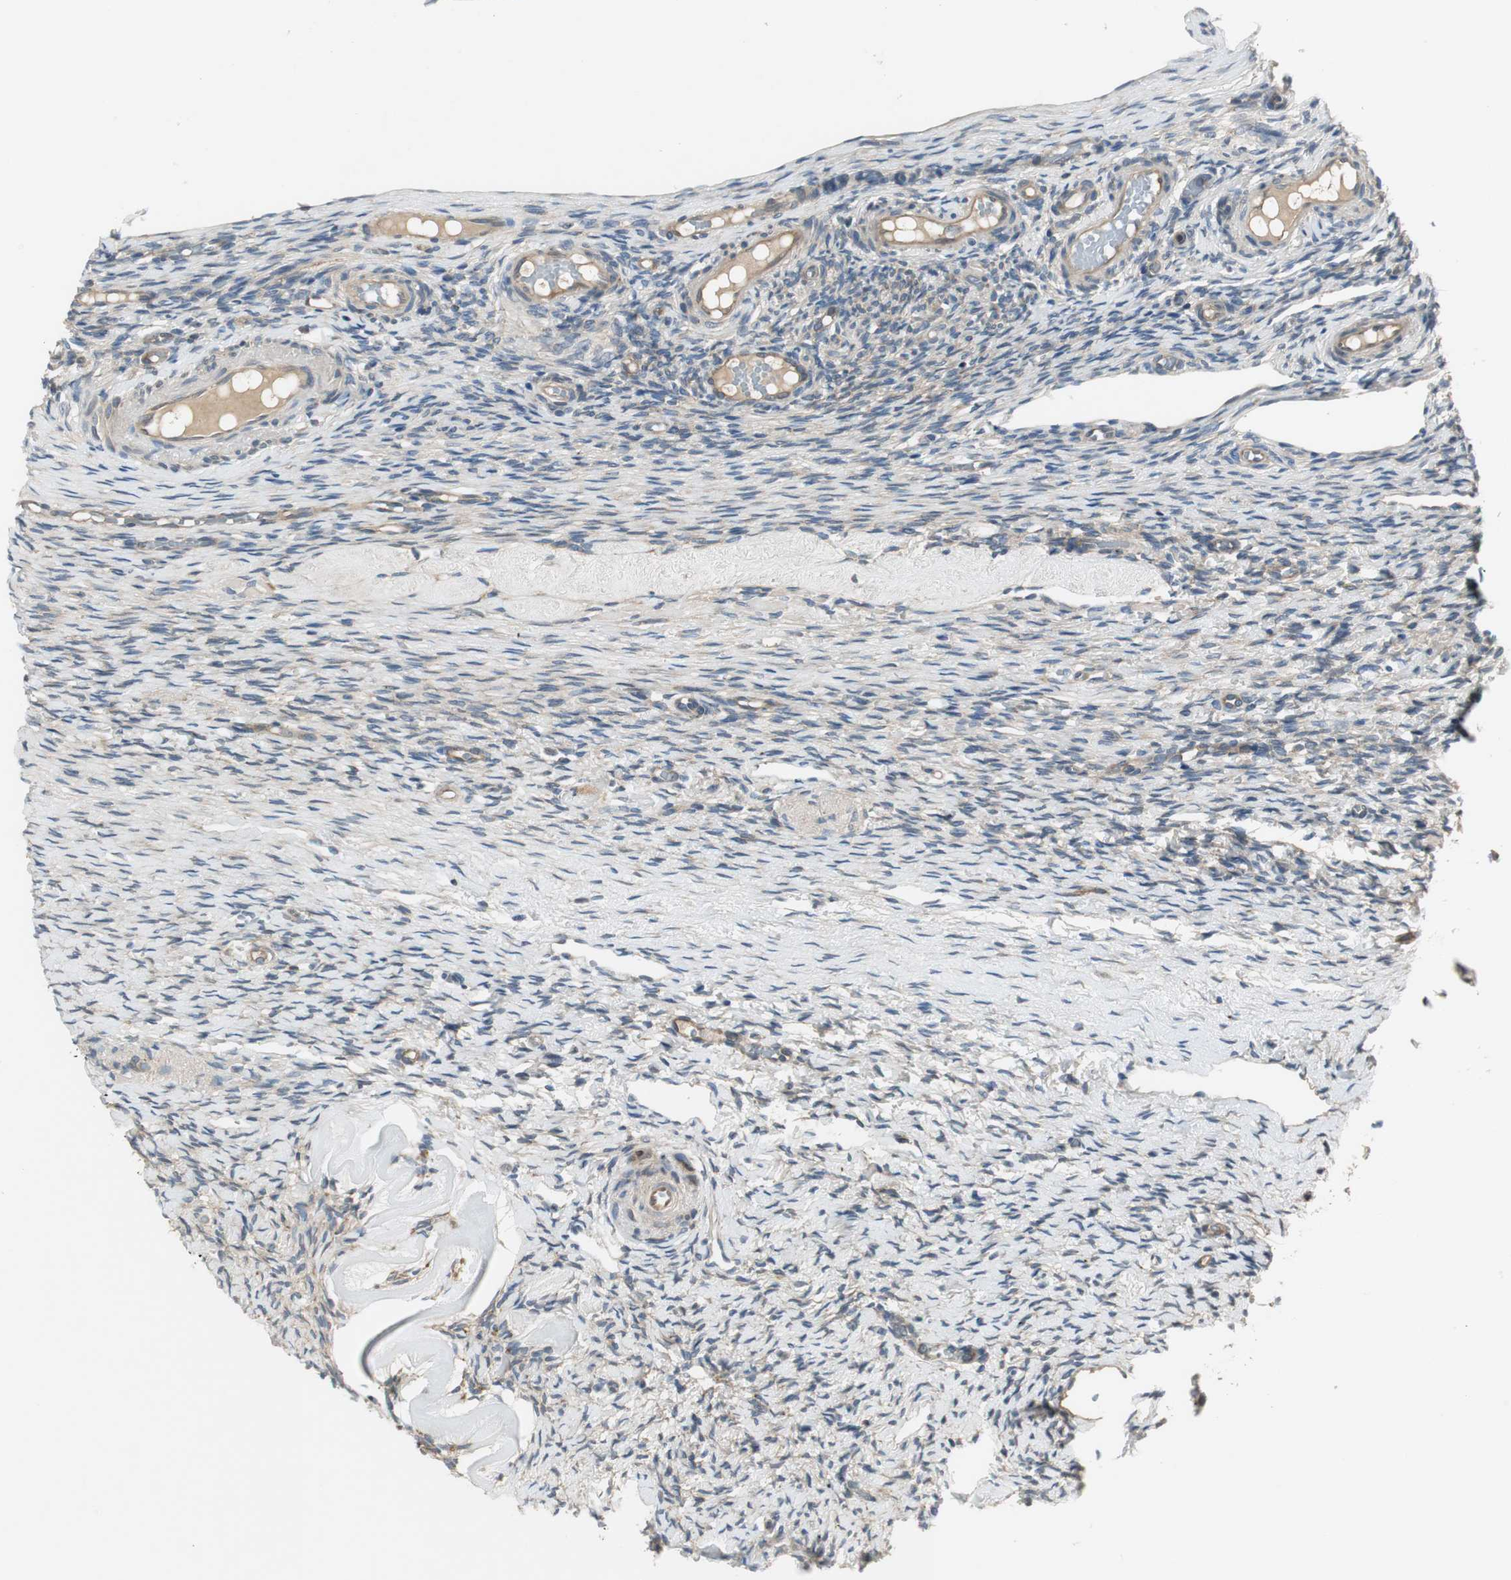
{"staining": {"intensity": "weak", "quantity": "25%-75%", "location": "cytoplasmic/membranous"}, "tissue": "ovary", "cell_type": "Ovarian stroma cells", "image_type": "normal", "snomed": [{"axis": "morphology", "description": "Normal tissue, NOS"}, {"axis": "topography", "description": "Ovary"}], "caption": "Weak cytoplasmic/membranous staining is appreciated in about 25%-75% of ovarian stroma cells in normal ovary.", "gene": "PRKAA1", "patient": {"sex": "female", "age": 60}}